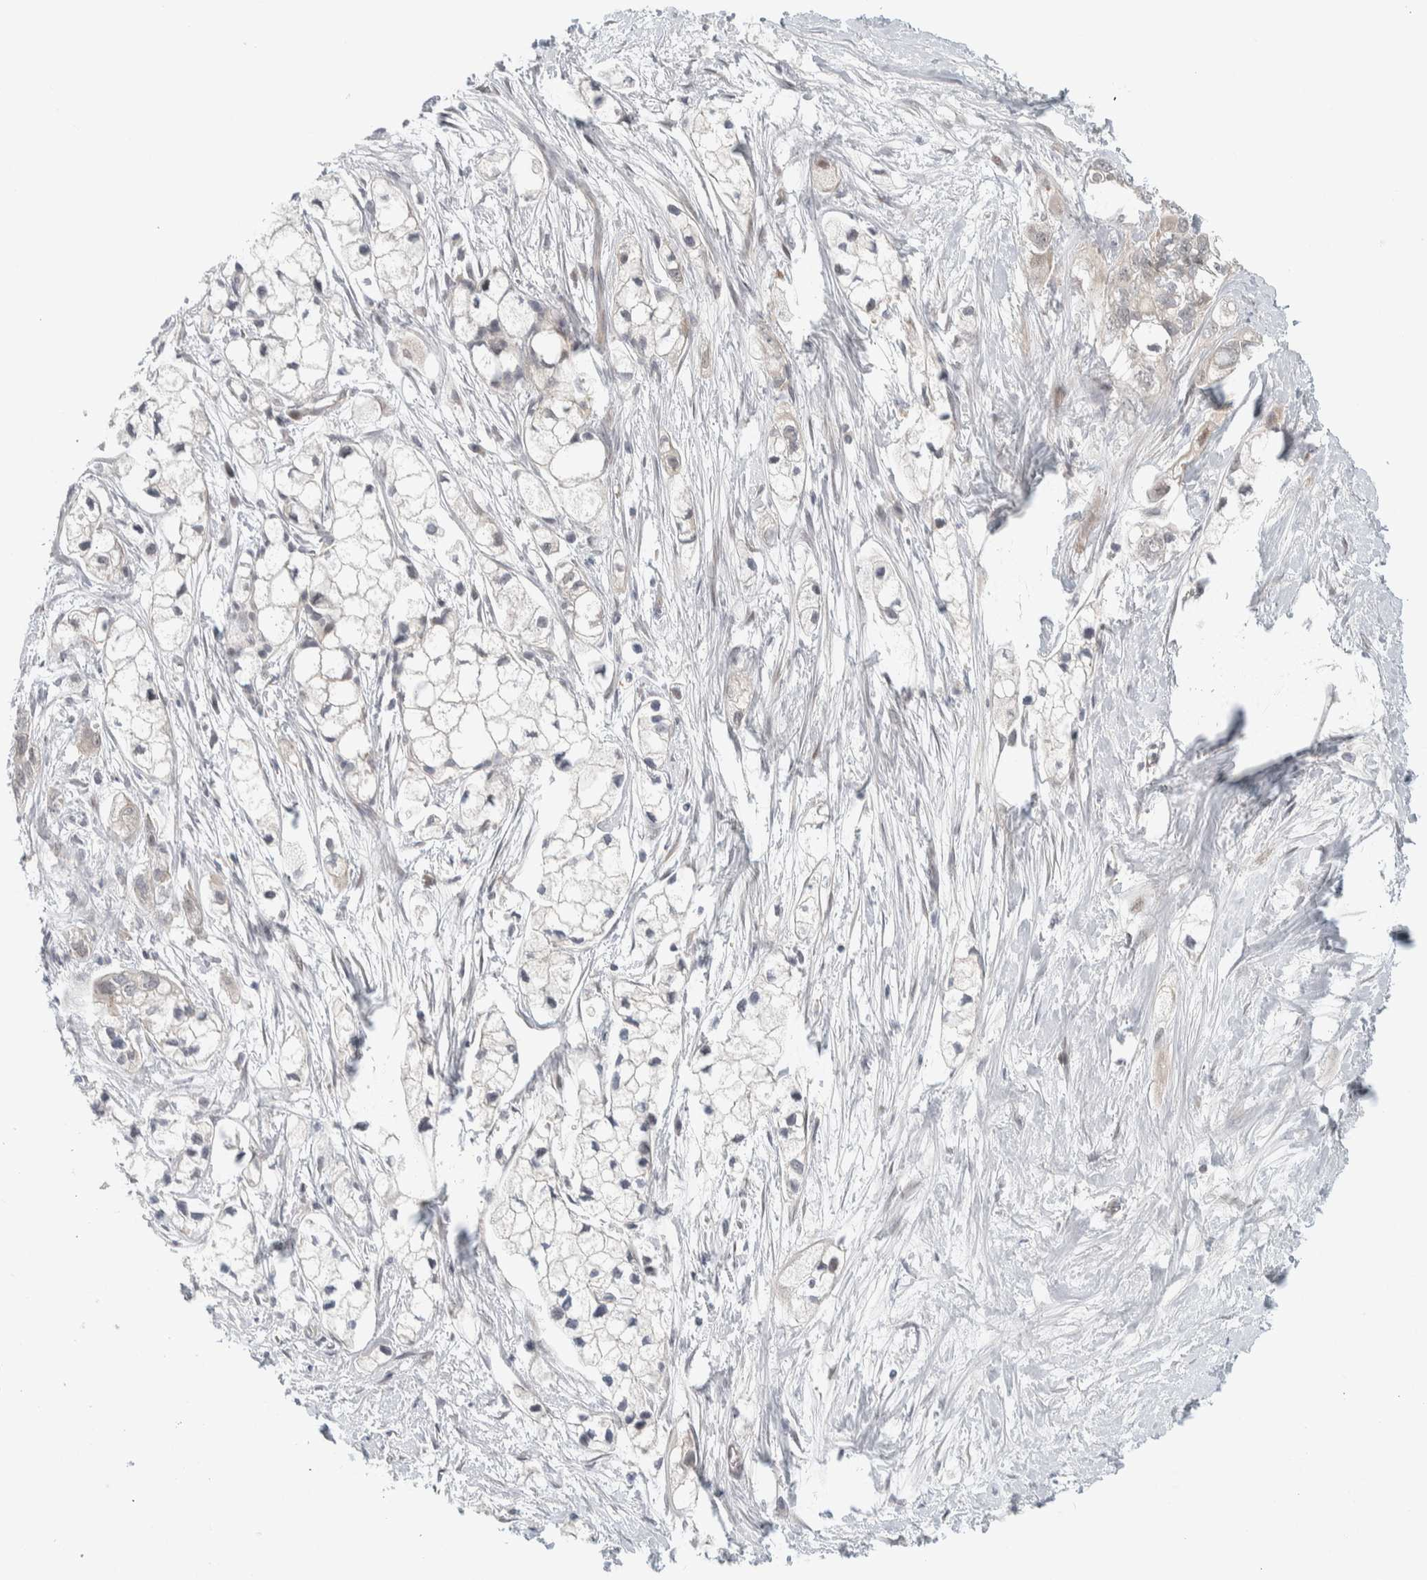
{"staining": {"intensity": "negative", "quantity": "none", "location": "none"}, "tissue": "pancreatic cancer", "cell_type": "Tumor cells", "image_type": "cancer", "snomed": [{"axis": "morphology", "description": "Adenocarcinoma, NOS"}, {"axis": "topography", "description": "Pancreas"}], "caption": "Immunohistochemistry photomicrograph of neoplastic tissue: pancreatic cancer (adenocarcinoma) stained with DAB displays no significant protein expression in tumor cells.", "gene": "NCR3LG1", "patient": {"sex": "male", "age": 74}}